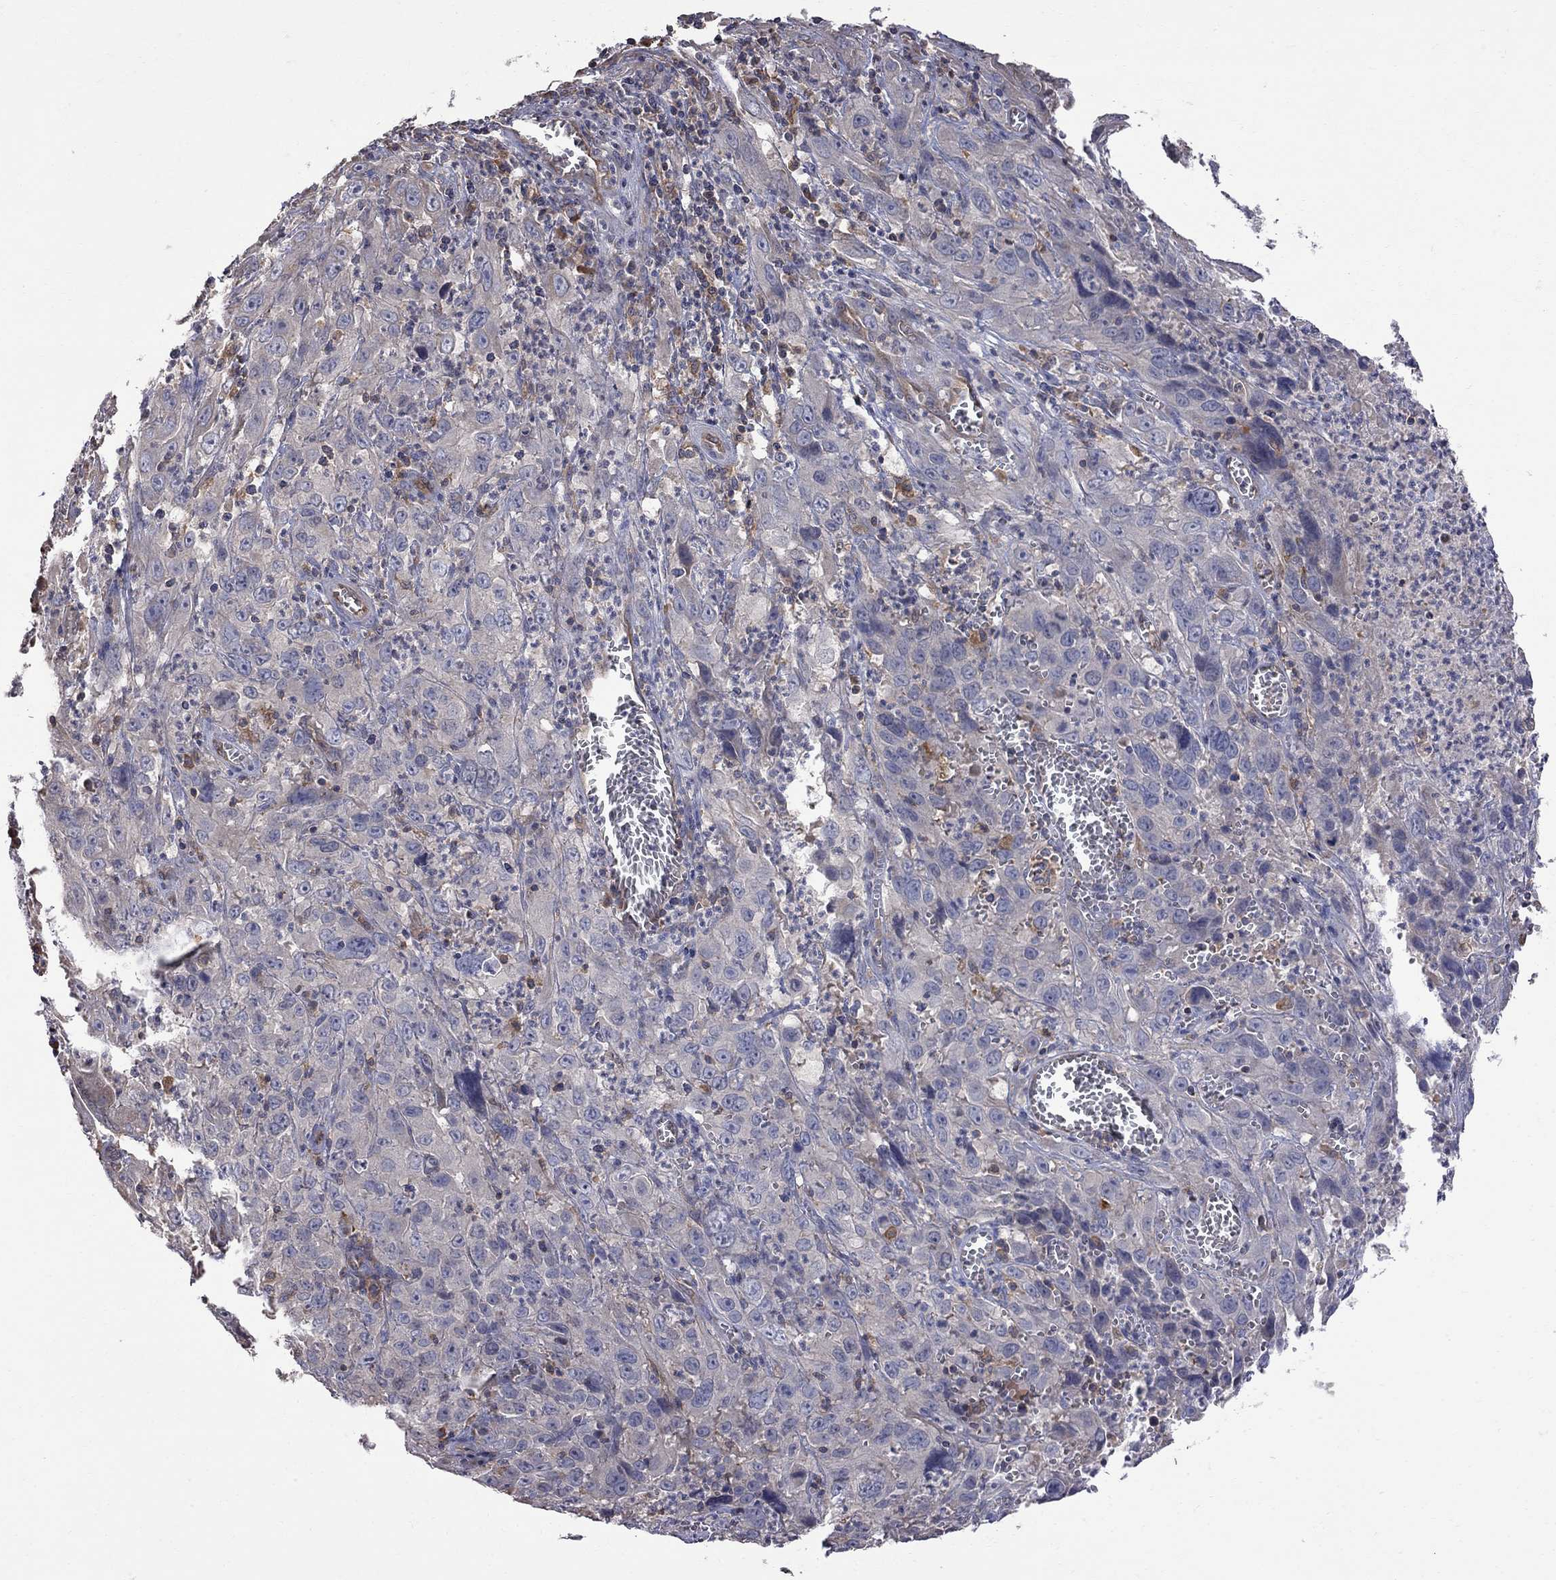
{"staining": {"intensity": "negative", "quantity": "none", "location": "none"}, "tissue": "cervical cancer", "cell_type": "Tumor cells", "image_type": "cancer", "snomed": [{"axis": "morphology", "description": "Squamous cell carcinoma, NOS"}, {"axis": "topography", "description": "Cervix"}], "caption": "An immunohistochemistry (IHC) image of cervical cancer is shown. There is no staining in tumor cells of cervical cancer. (DAB (3,3'-diaminobenzidine) immunohistochemistry (IHC) visualized using brightfield microscopy, high magnification).", "gene": "ABI3", "patient": {"sex": "female", "age": 32}}